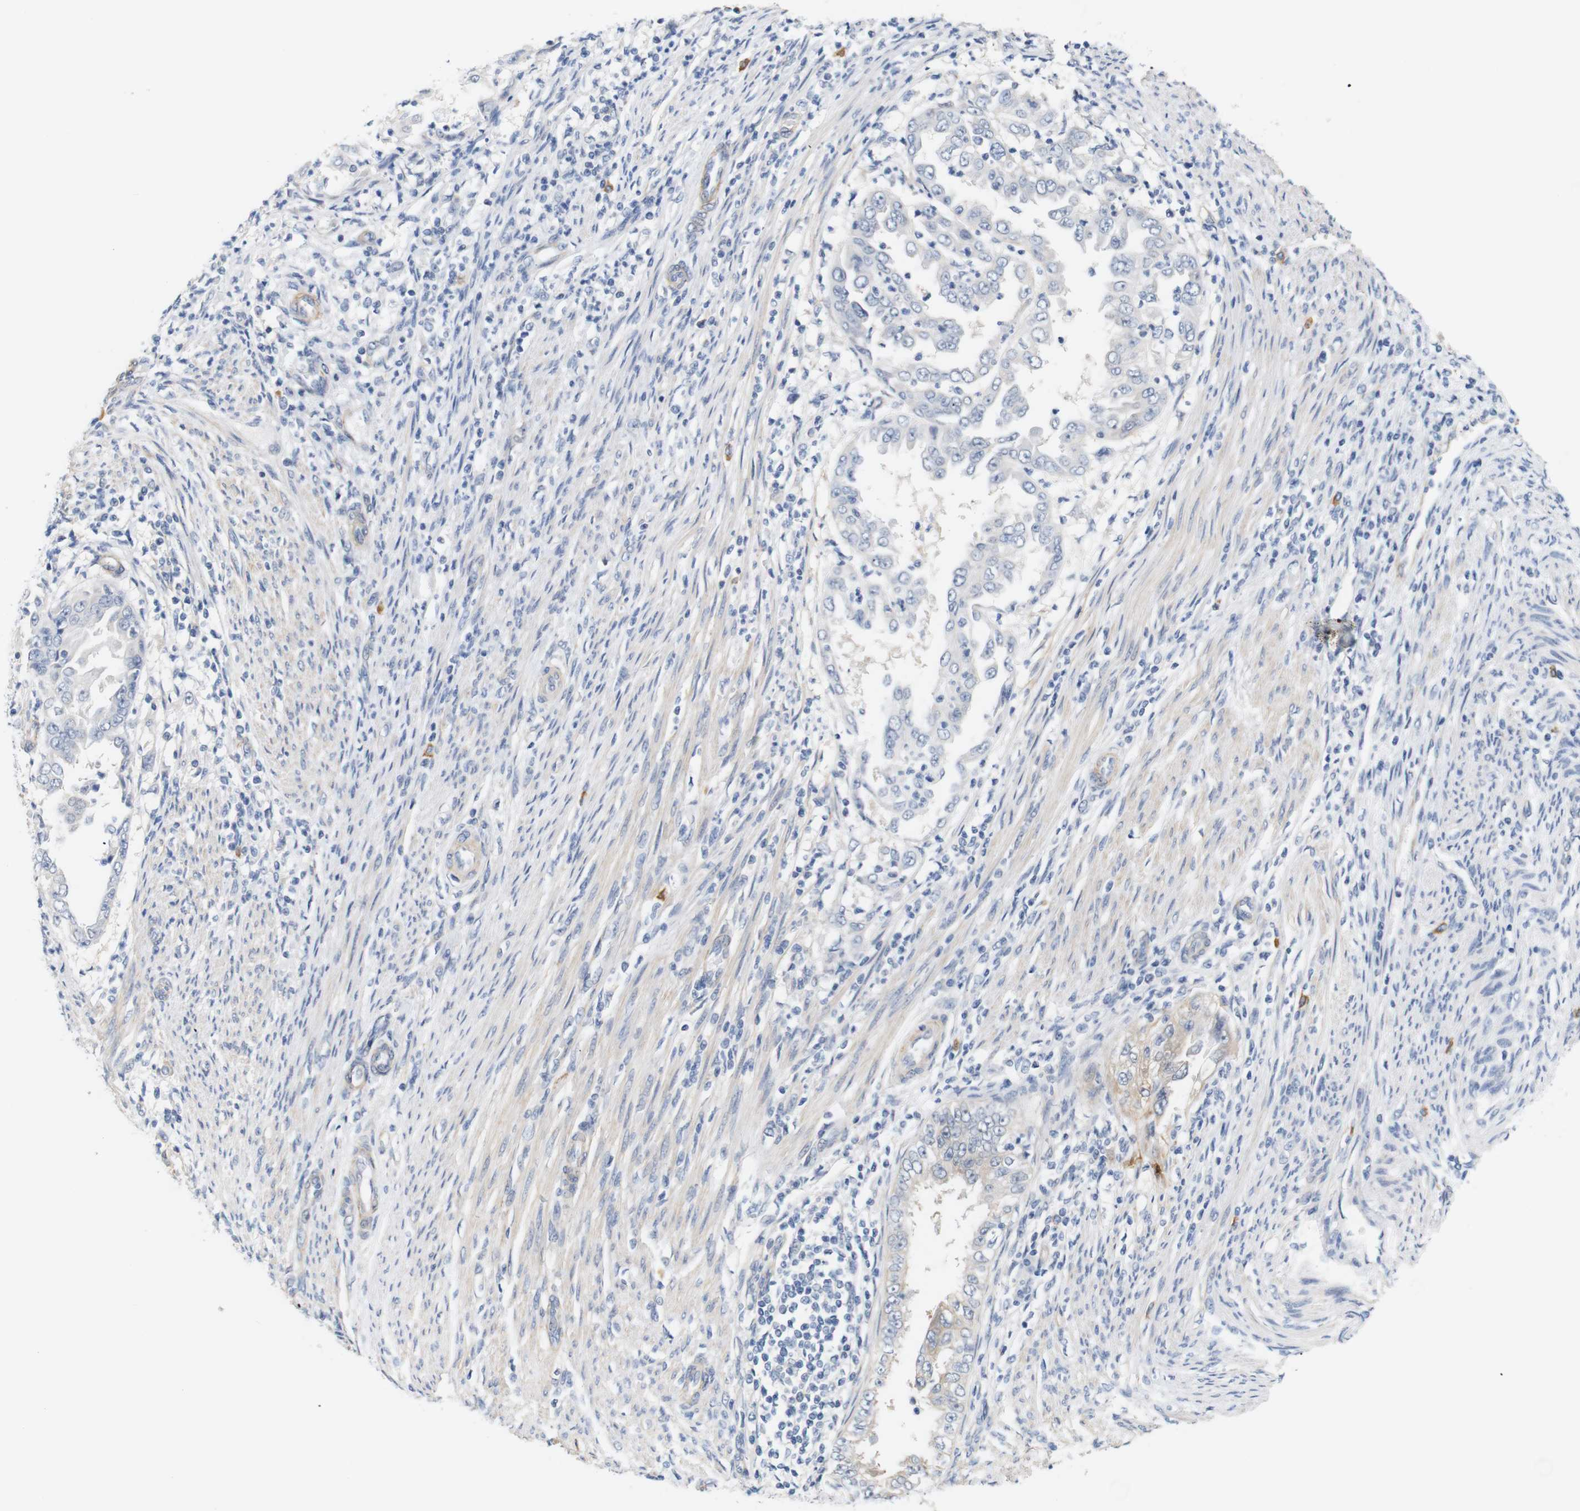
{"staining": {"intensity": "weak", "quantity": "25%-75%", "location": "cytoplasmic/membranous"}, "tissue": "endometrial cancer", "cell_type": "Tumor cells", "image_type": "cancer", "snomed": [{"axis": "morphology", "description": "Adenocarcinoma, NOS"}, {"axis": "topography", "description": "Endometrium"}], "caption": "Immunohistochemistry (IHC) of endometrial cancer (adenocarcinoma) exhibits low levels of weak cytoplasmic/membranous staining in approximately 25%-75% of tumor cells. The protein is stained brown, and the nuclei are stained in blue (DAB IHC with brightfield microscopy, high magnification).", "gene": "STMN3", "patient": {"sex": "female", "age": 85}}